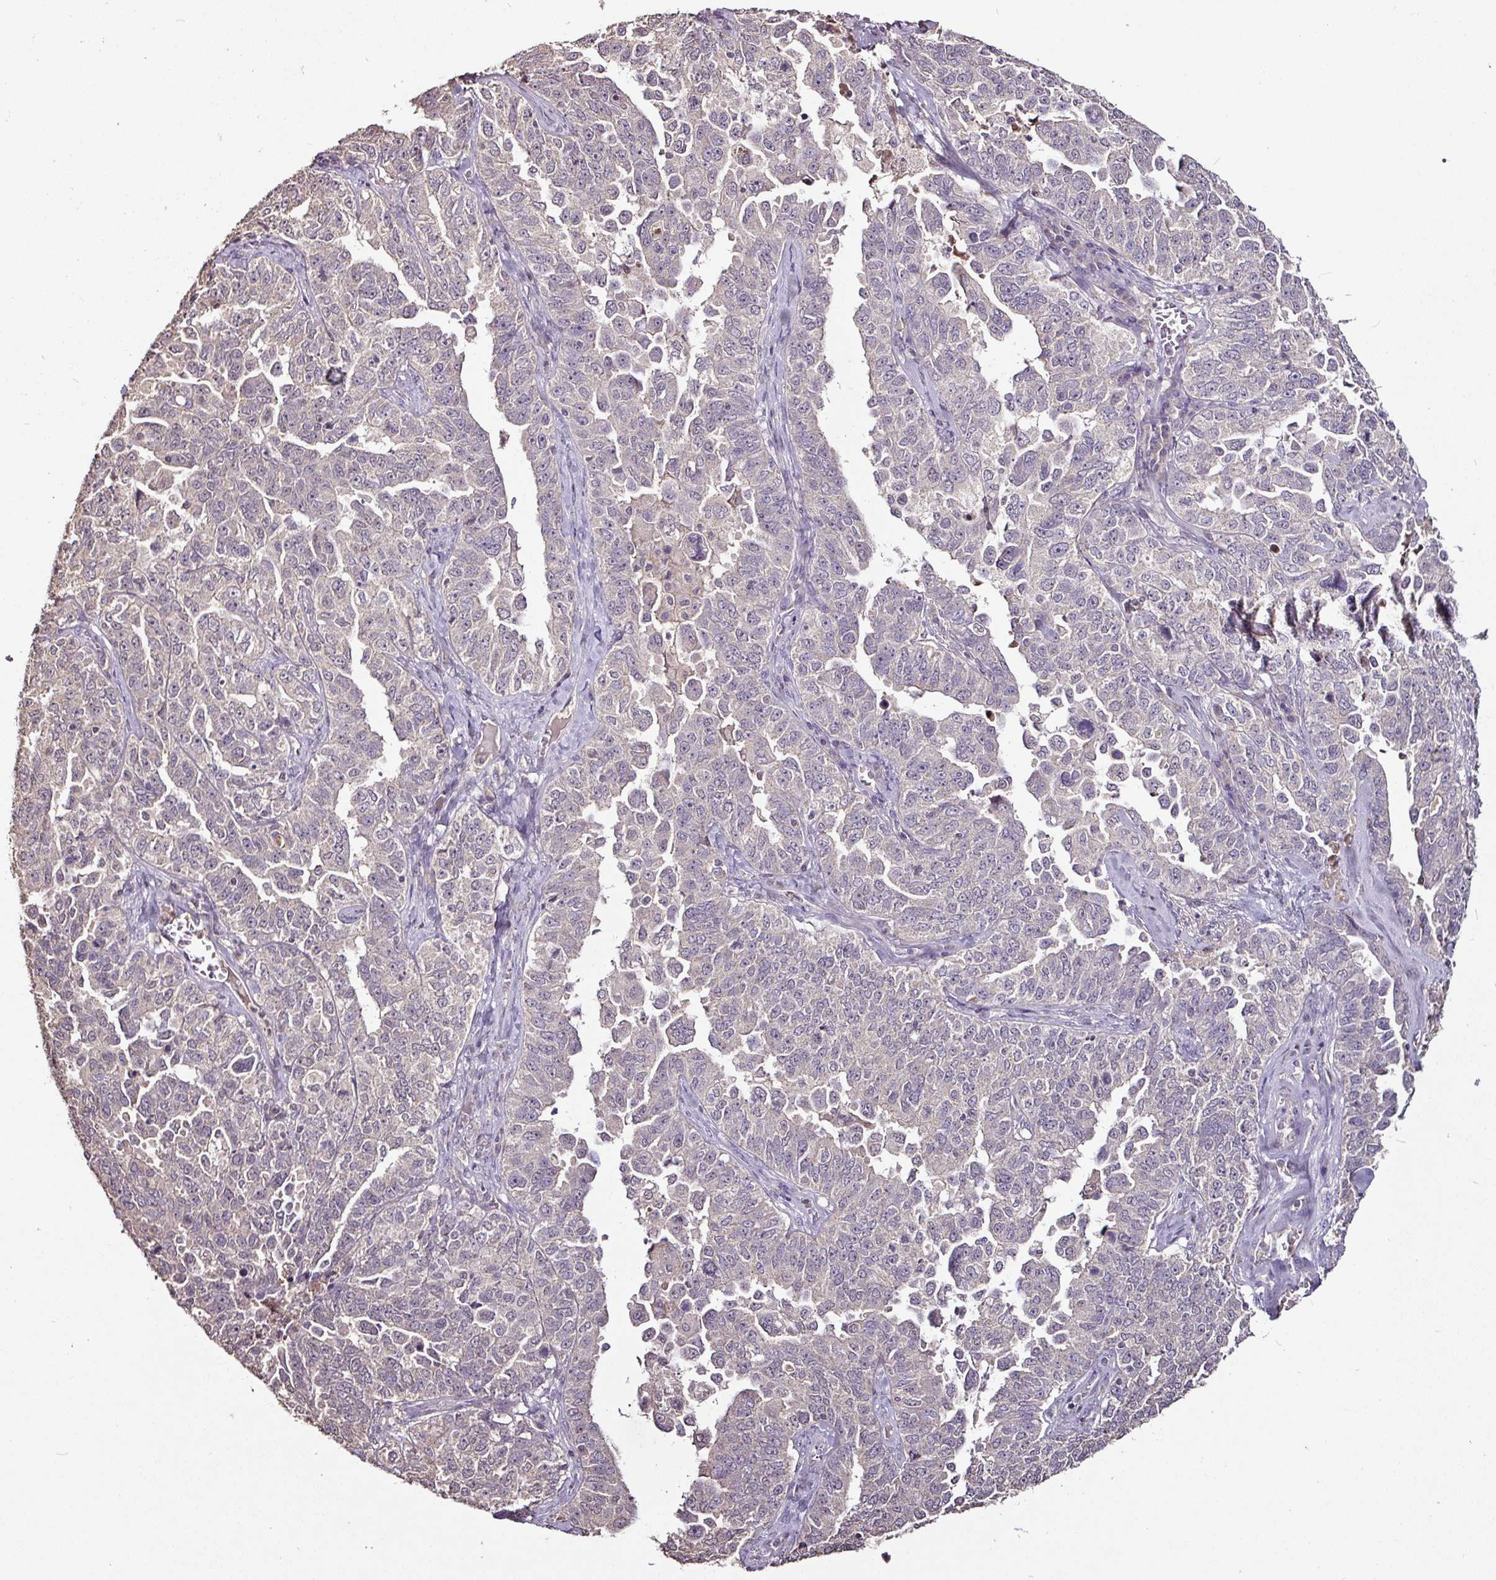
{"staining": {"intensity": "negative", "quantity": "none", "location": "none"}, "tissue": "ovarian cancer", "cell_type": "Tumor cells", "image_type": "cancer", "snomed": [{"axis": "morphology", "description": "Carcinoma, endometroid"}, {"axis": "topography", "description": "Ovary"}], "caption": "A micrograph of ovarian cancer (endometroid carcinoma) stained for a protein exhibits no brown staining in tumor cells.", "gene": "RPL38", "patient": {"sex": "female", "age": 62}}